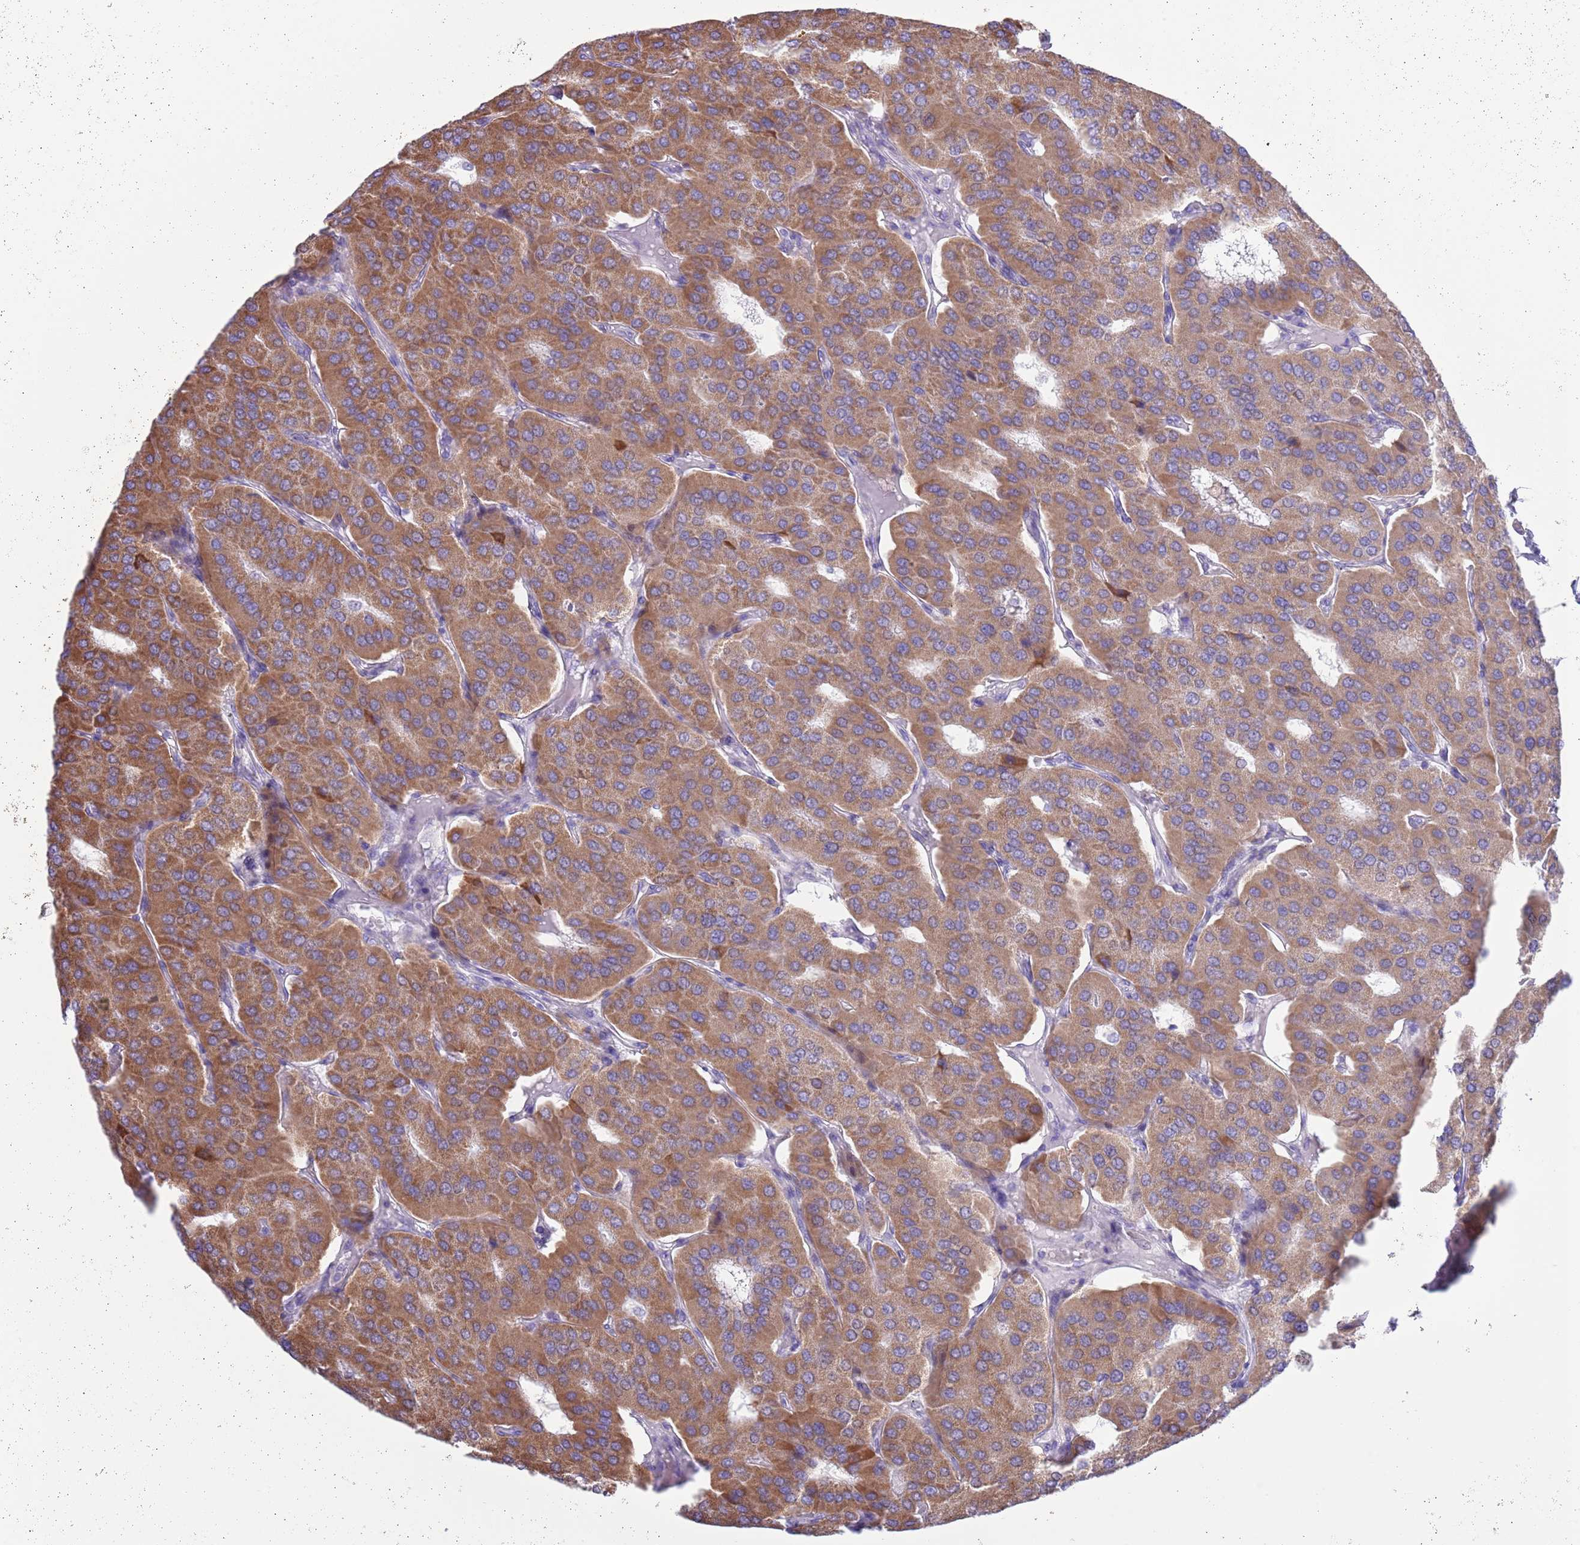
{"staining": {"intensity": "moderate", "quantity": ">75%", "location": "cytoplasmic/membranous"}, "tissue": "parathyroid gland", "cell_type": "Glandular cells", "image_type": "normal", "snomed": [{"axis": "morphology", "description": "Normal tissue, NOS"}, {"axis": "morphology", "description": "Adenoma, NOS"}, {"axis": "topography", "description": "Parathyroid gland"}], "caption": "Parathyroid gland stained with DAB immunohistochemistry (IHC) shows medium levels of moderate cytoplasmic/membranous expression in approximately >75% of glandular cells. The staining was performed using DAB, with brown indicating positive protein expression. Nuclei are stained blue with hematoxylin.", "gene": "MOCOS", "patient": {"sex": "female", "age": 86}}